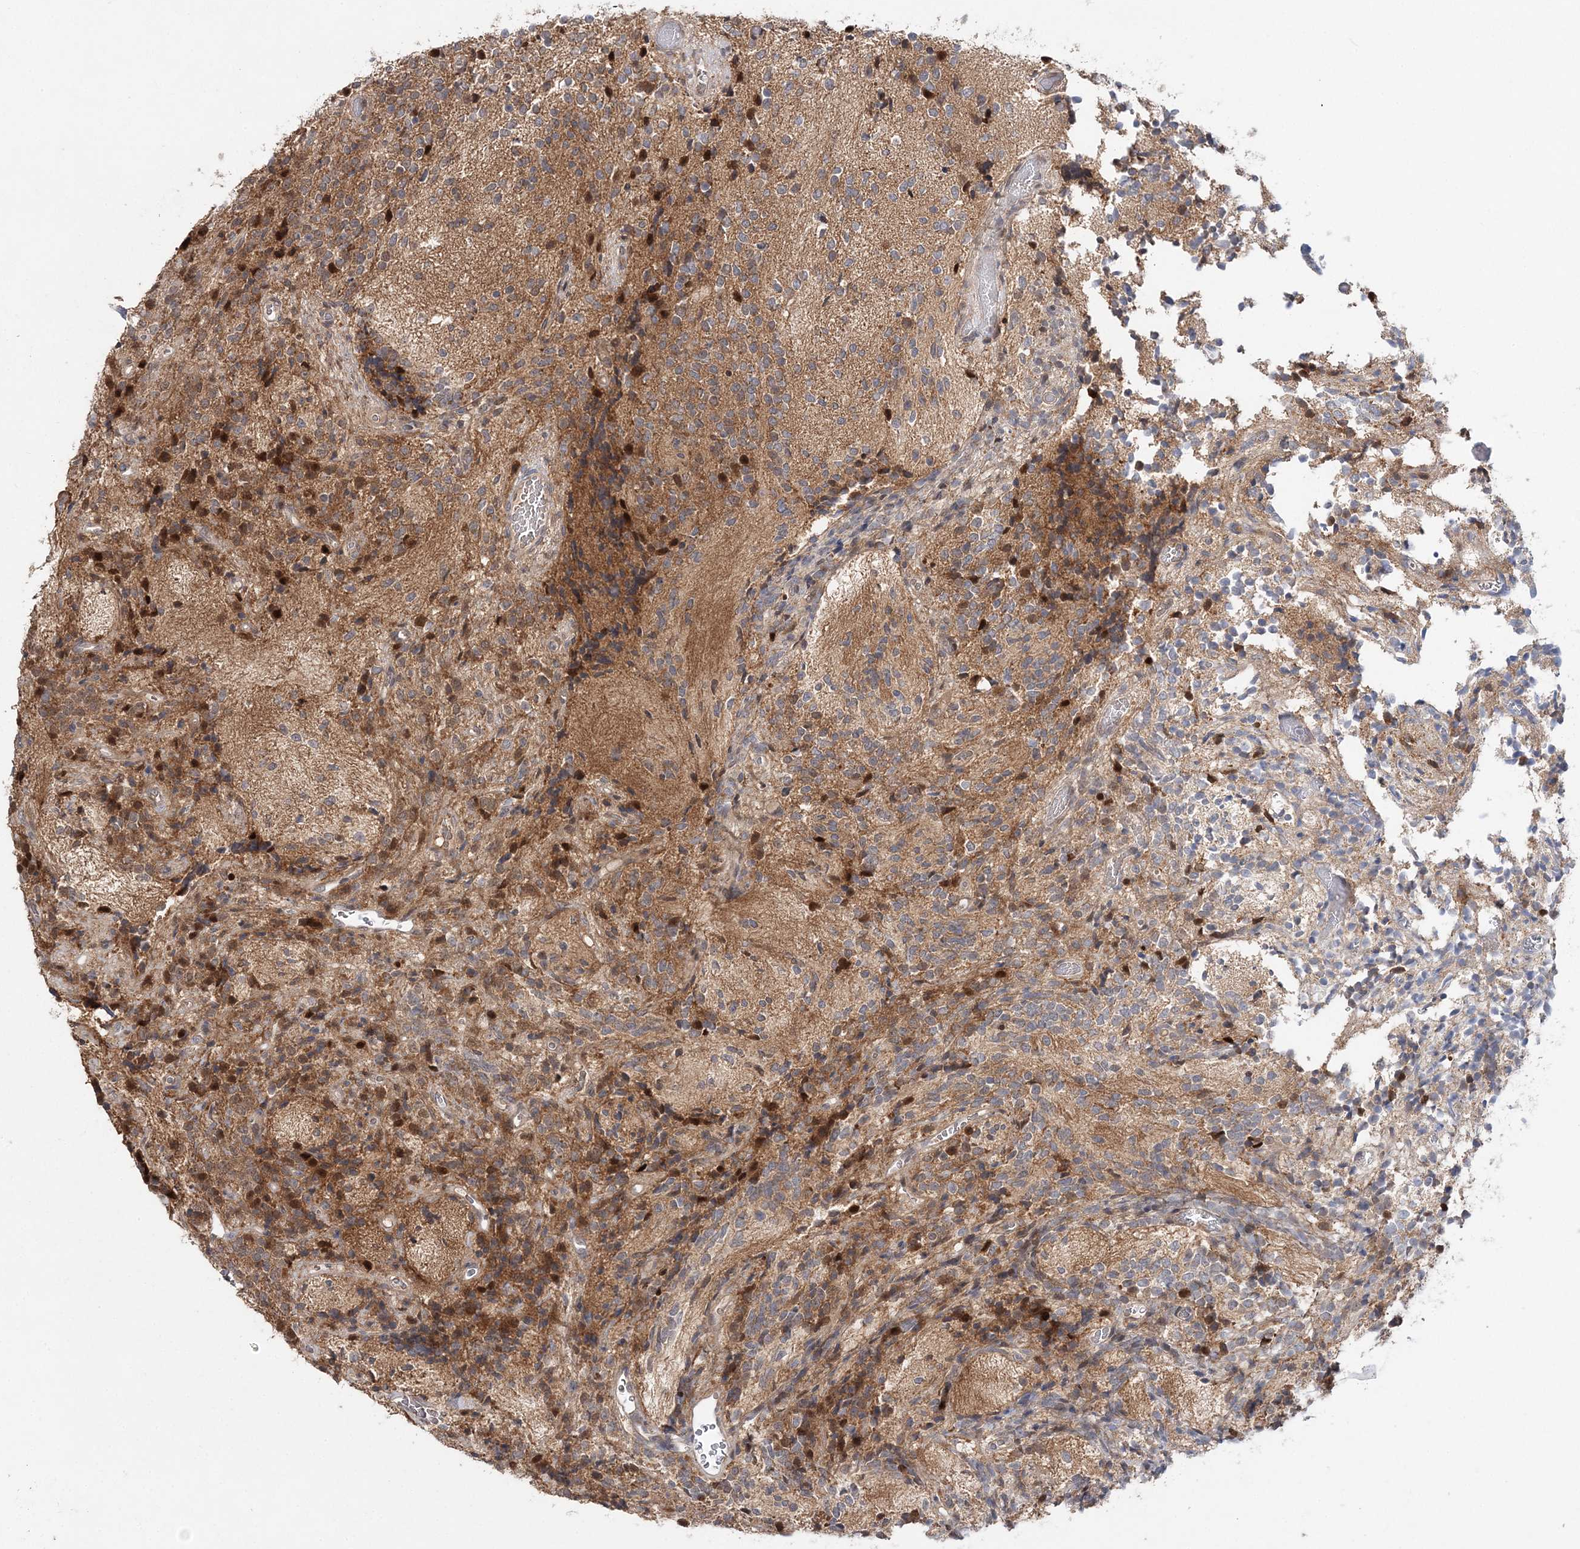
{"staining": {"intensity": "moderate", "quantity": "25%-75%", "location": "cytoplasmic/membranous"}, "tissue": "glioma", "cell_type": "Tumor cells", "image_type": "cancer", "snomed": [{"axis": "morphology", "description": "Glioma, malignant, Low grade"}, {"axis": "topography", "description": "Brain"}], "caption": "Protein staining exhibits moderate cytoplasmic/membranous expression in approximately 25%-75% of tumor cells in glioma. (IHC, brightfield microscopy, high magnification).", "gene": "NIF3L1", "patient": {"sex": "female", "age": 1}}